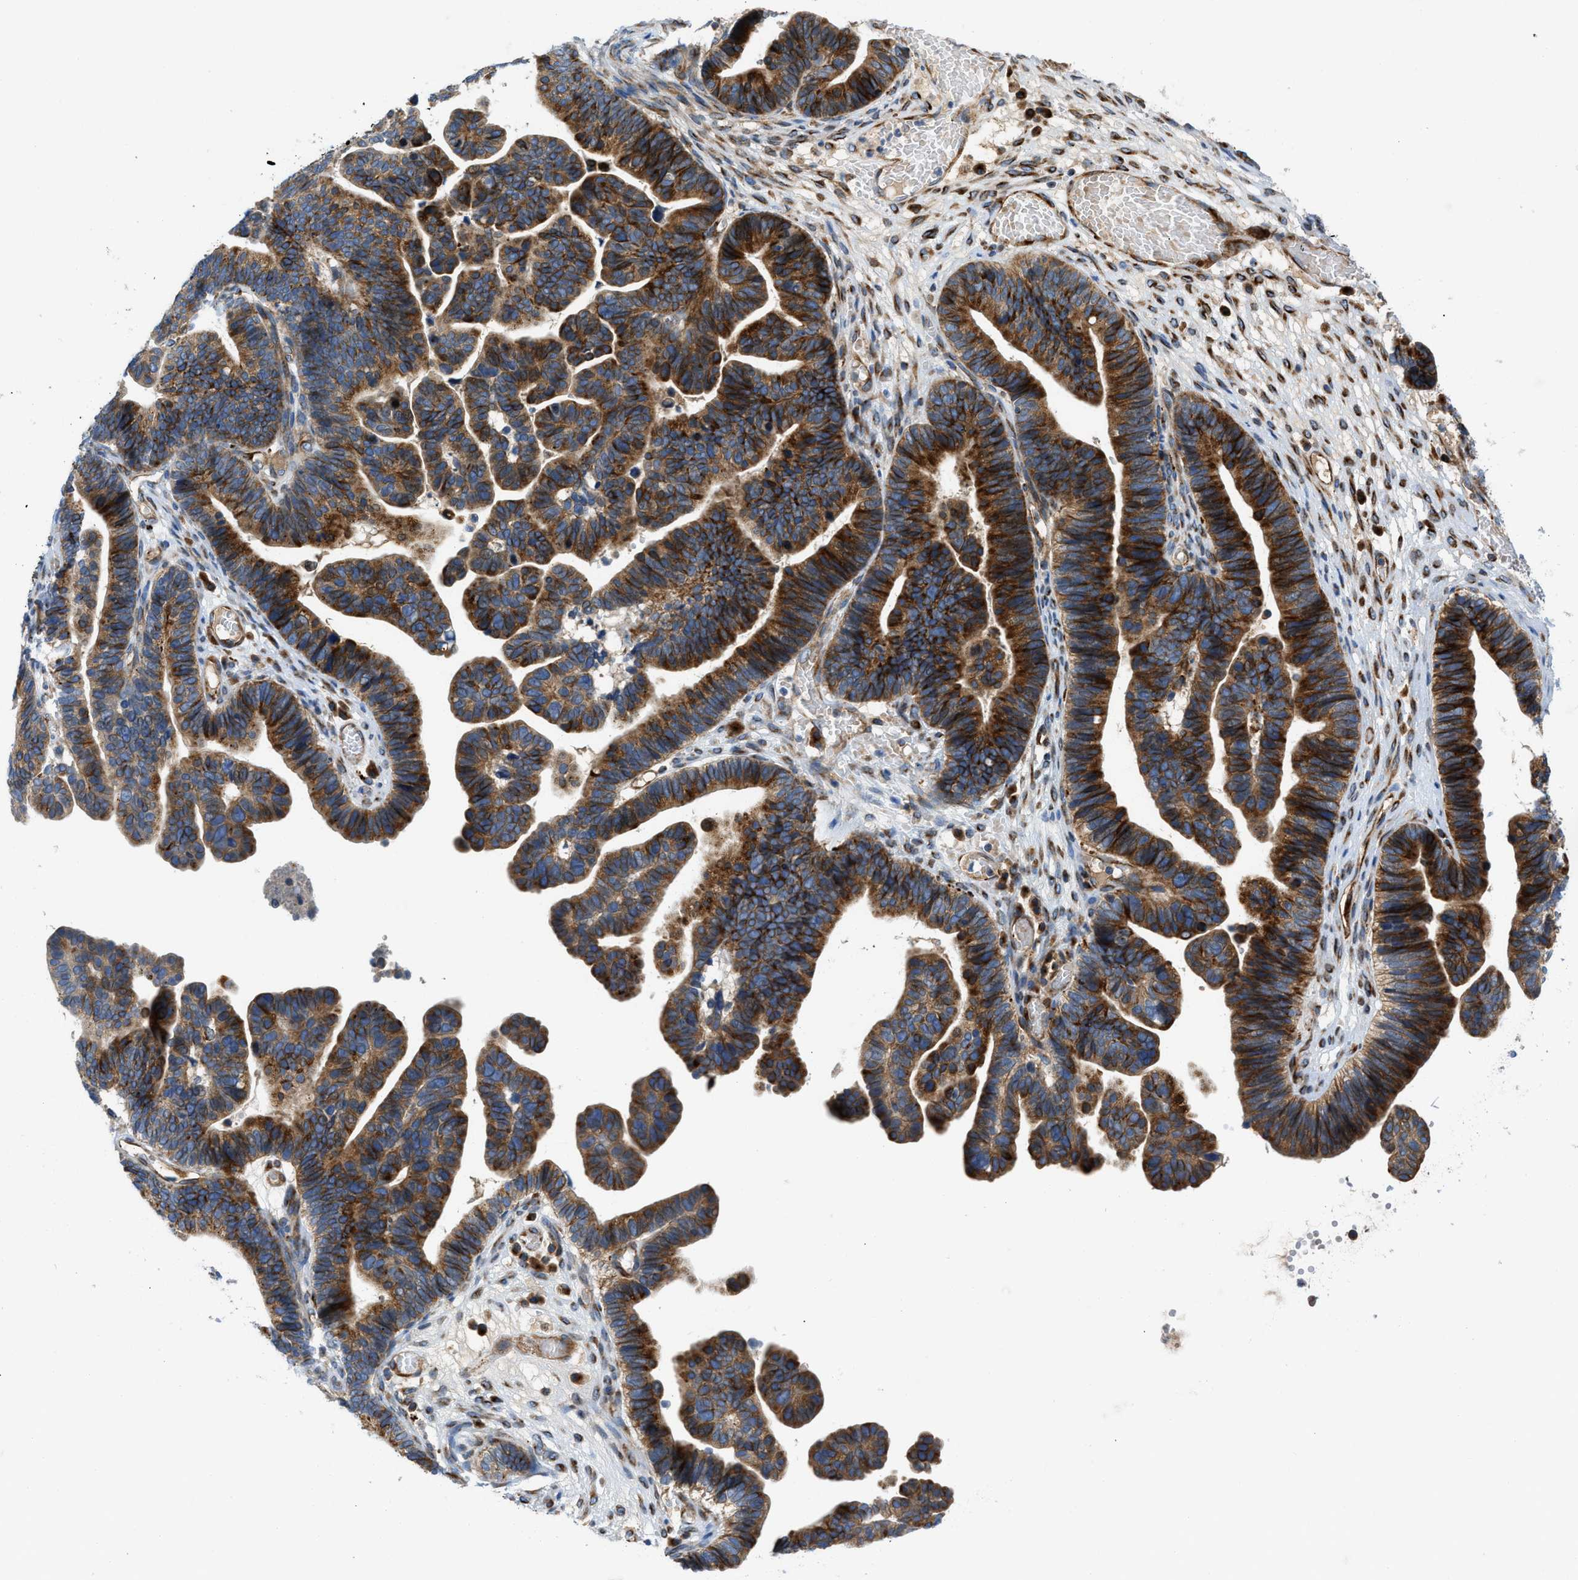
{"staining": {"intensity": "strong", "quantity": ">75%", "location": "cytoplasmic/membranous"}, "tissue": "ovarian cancer", "cell_type": "Tumor cells", "image_type": "cancer", "snomed": [{"axis": "morphology", "description": "Cystadenocarcinoma, serous, NOS"}, {"axis": "topography", "description": "Ovary"}], "caption": "A photomicrograph of ovarian cancer (serous cystadenocarcinoma) stained for a protein exhibits strong cytoplasmic/membranous brown staining in tumor cells. (DAB (3,3'-diaminobenzidine) = brown stain, brightfield microscopy at high magnification).", "gene": "TMEM248", "patient": {"sex": "female", "age": 56}}